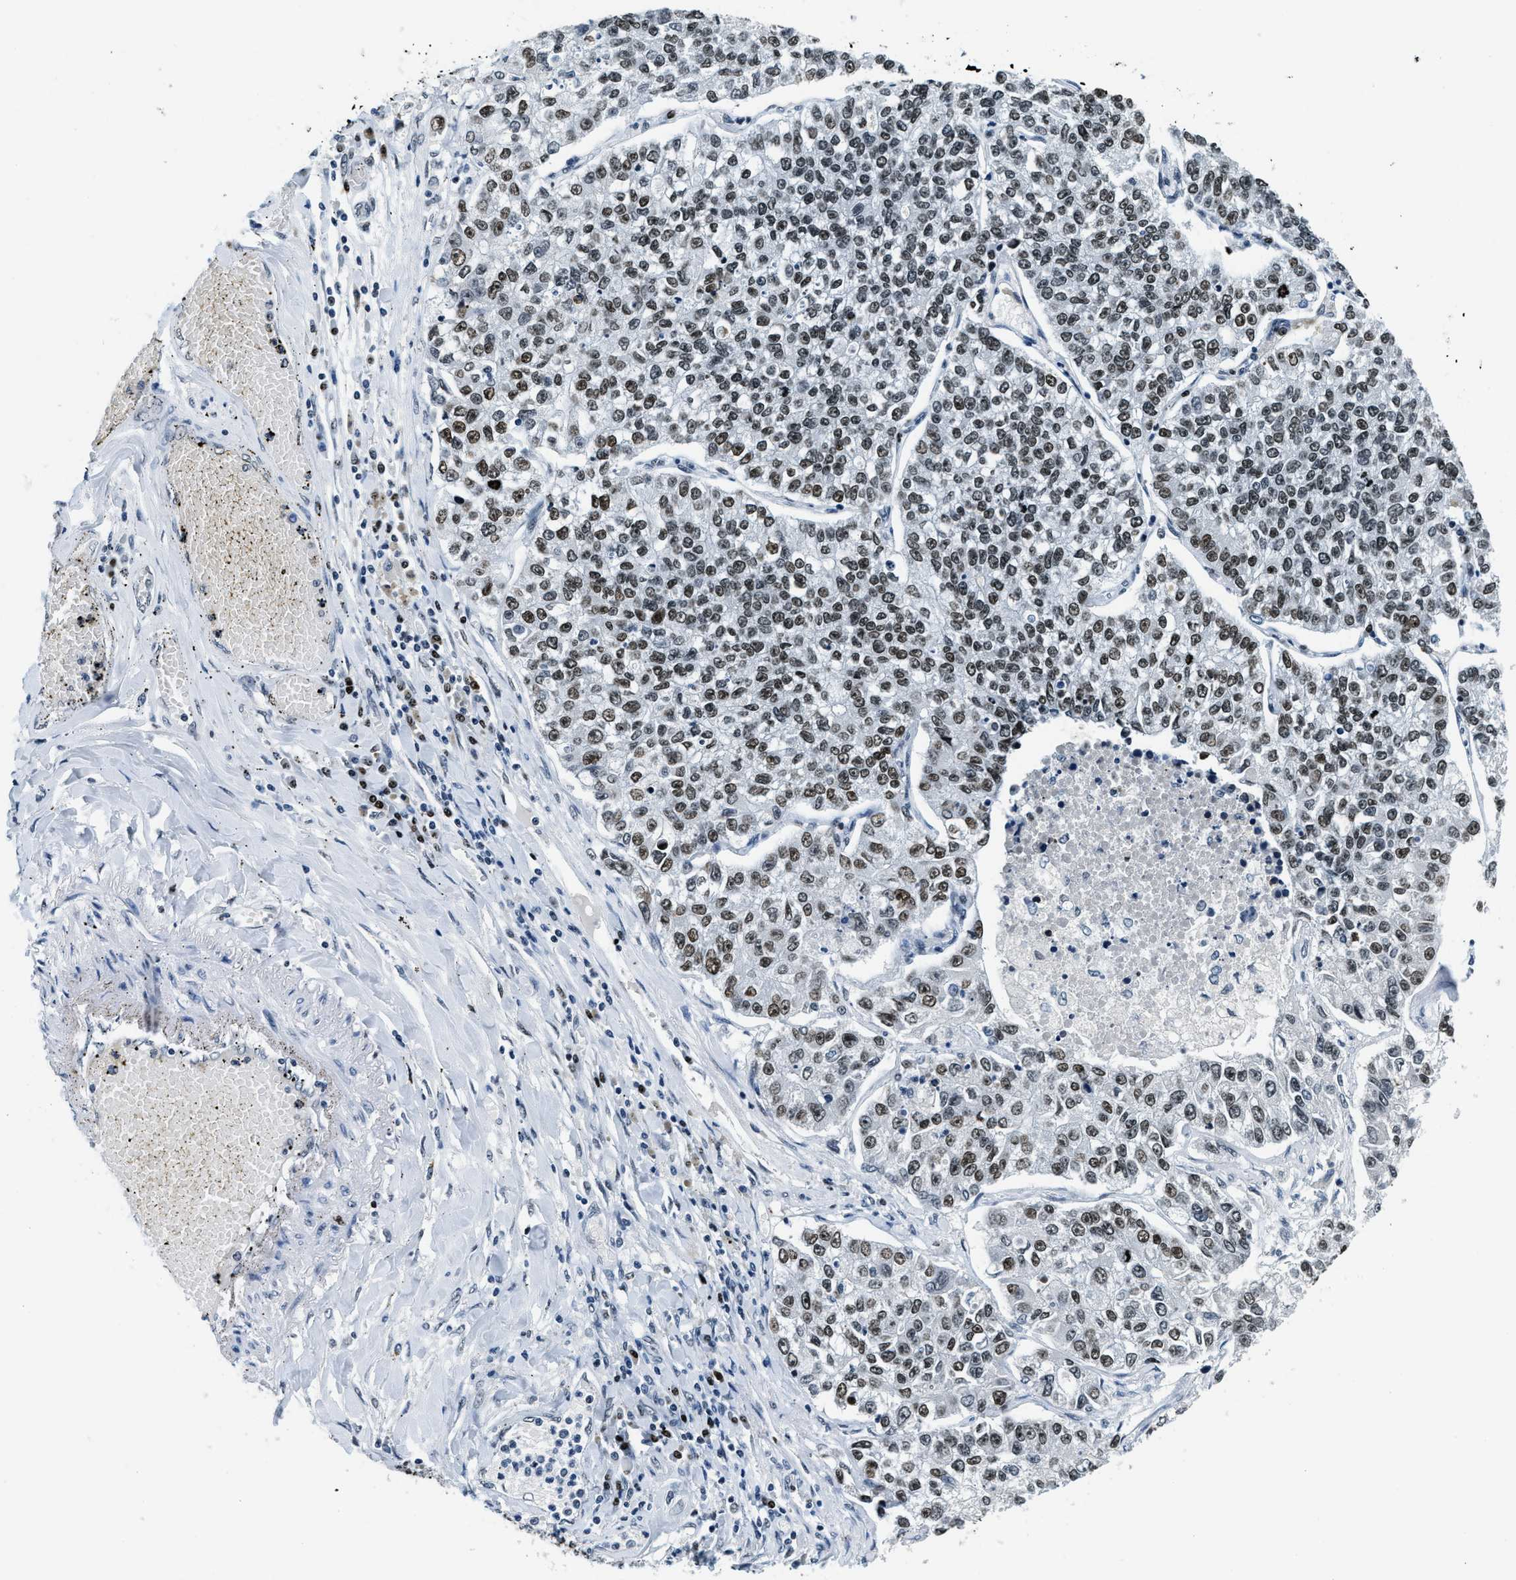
{"staining": {"intensity": "weak", "quantity": ">75%", "location": "nuclear"}, "tissue": "lung cancer", "cell_type": "Tumor cells", "image_type": "cancer", "snomed": [{"axis": "morphology", "description": "Adenocarcinoma, NOS"}, {"axis": "topography", "description": "Lung"}], "caption": "The image reveals immunohistochemical staining of lung cancer (adenocarcinoma). There is weak nuclear positivity is seen in approximately >75% of tumor cells. Immunohistochemistry stains the protein of interest in brown and the nuclei are stained blue.", "gene": "TOP1", "patient": {"sex": "male", "age": 49}}